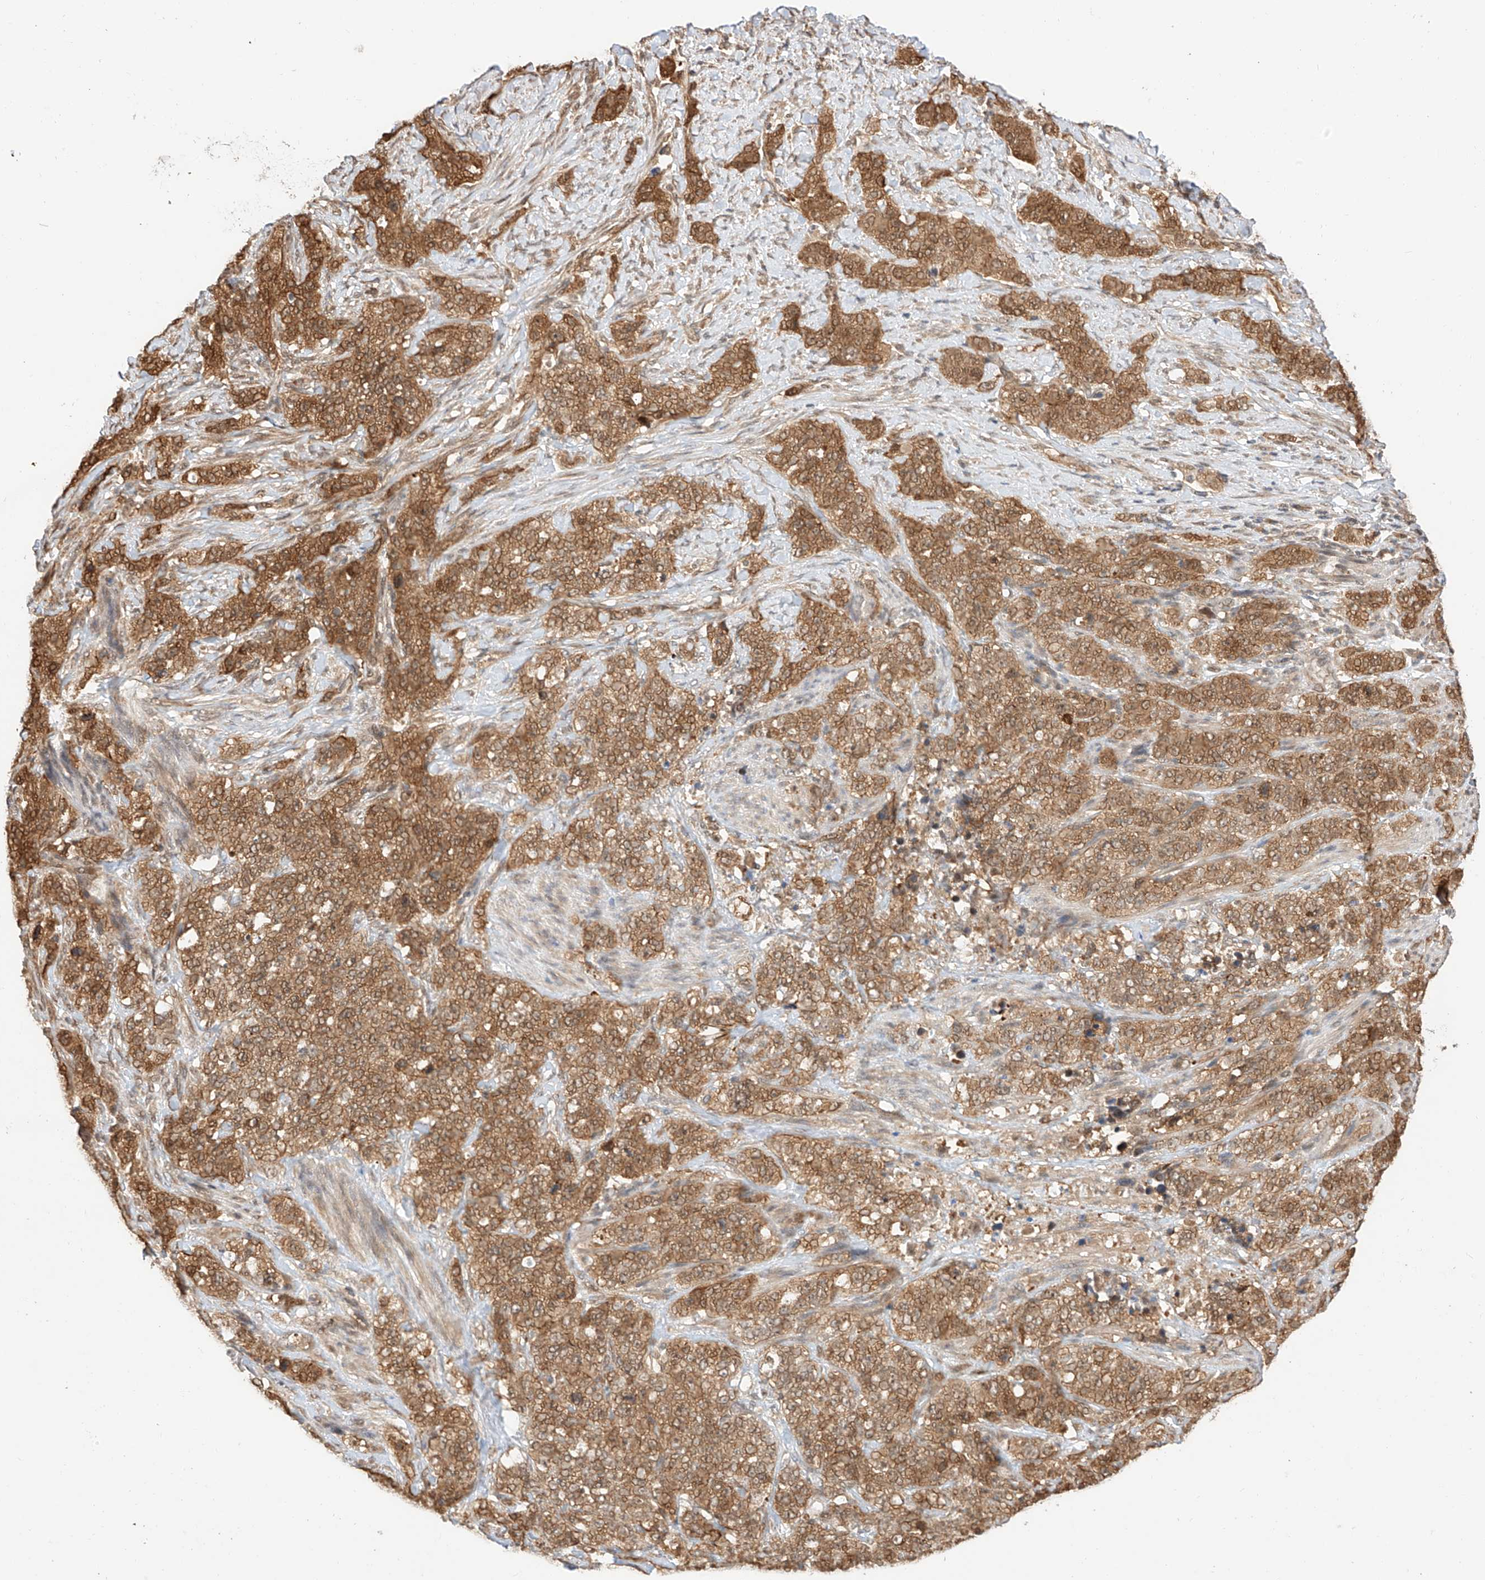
{"staining": {"intensity": "moderate", "quantity": ">75%", "location": "cytoplasmic/membranous,nuclear"}, "tissue": "stomach cancer", "cell_type": "Tumor cells", "image_type": "cancer", "snomed": [{"axis": "morphology", "description": "Adenocarcinoma, NOS"}, {"axis": "topography", "description": "Stomach"}], "caption": "DAB immunohistochemical staining of human adenocarcinoma (stomach) exhibits moderate cytoplasmic/membranous and nuclear protein positivity in approximately >75% of tumor cells.", "gene": "EIF4H", "patient": {"sex": "male", "age": 48}}